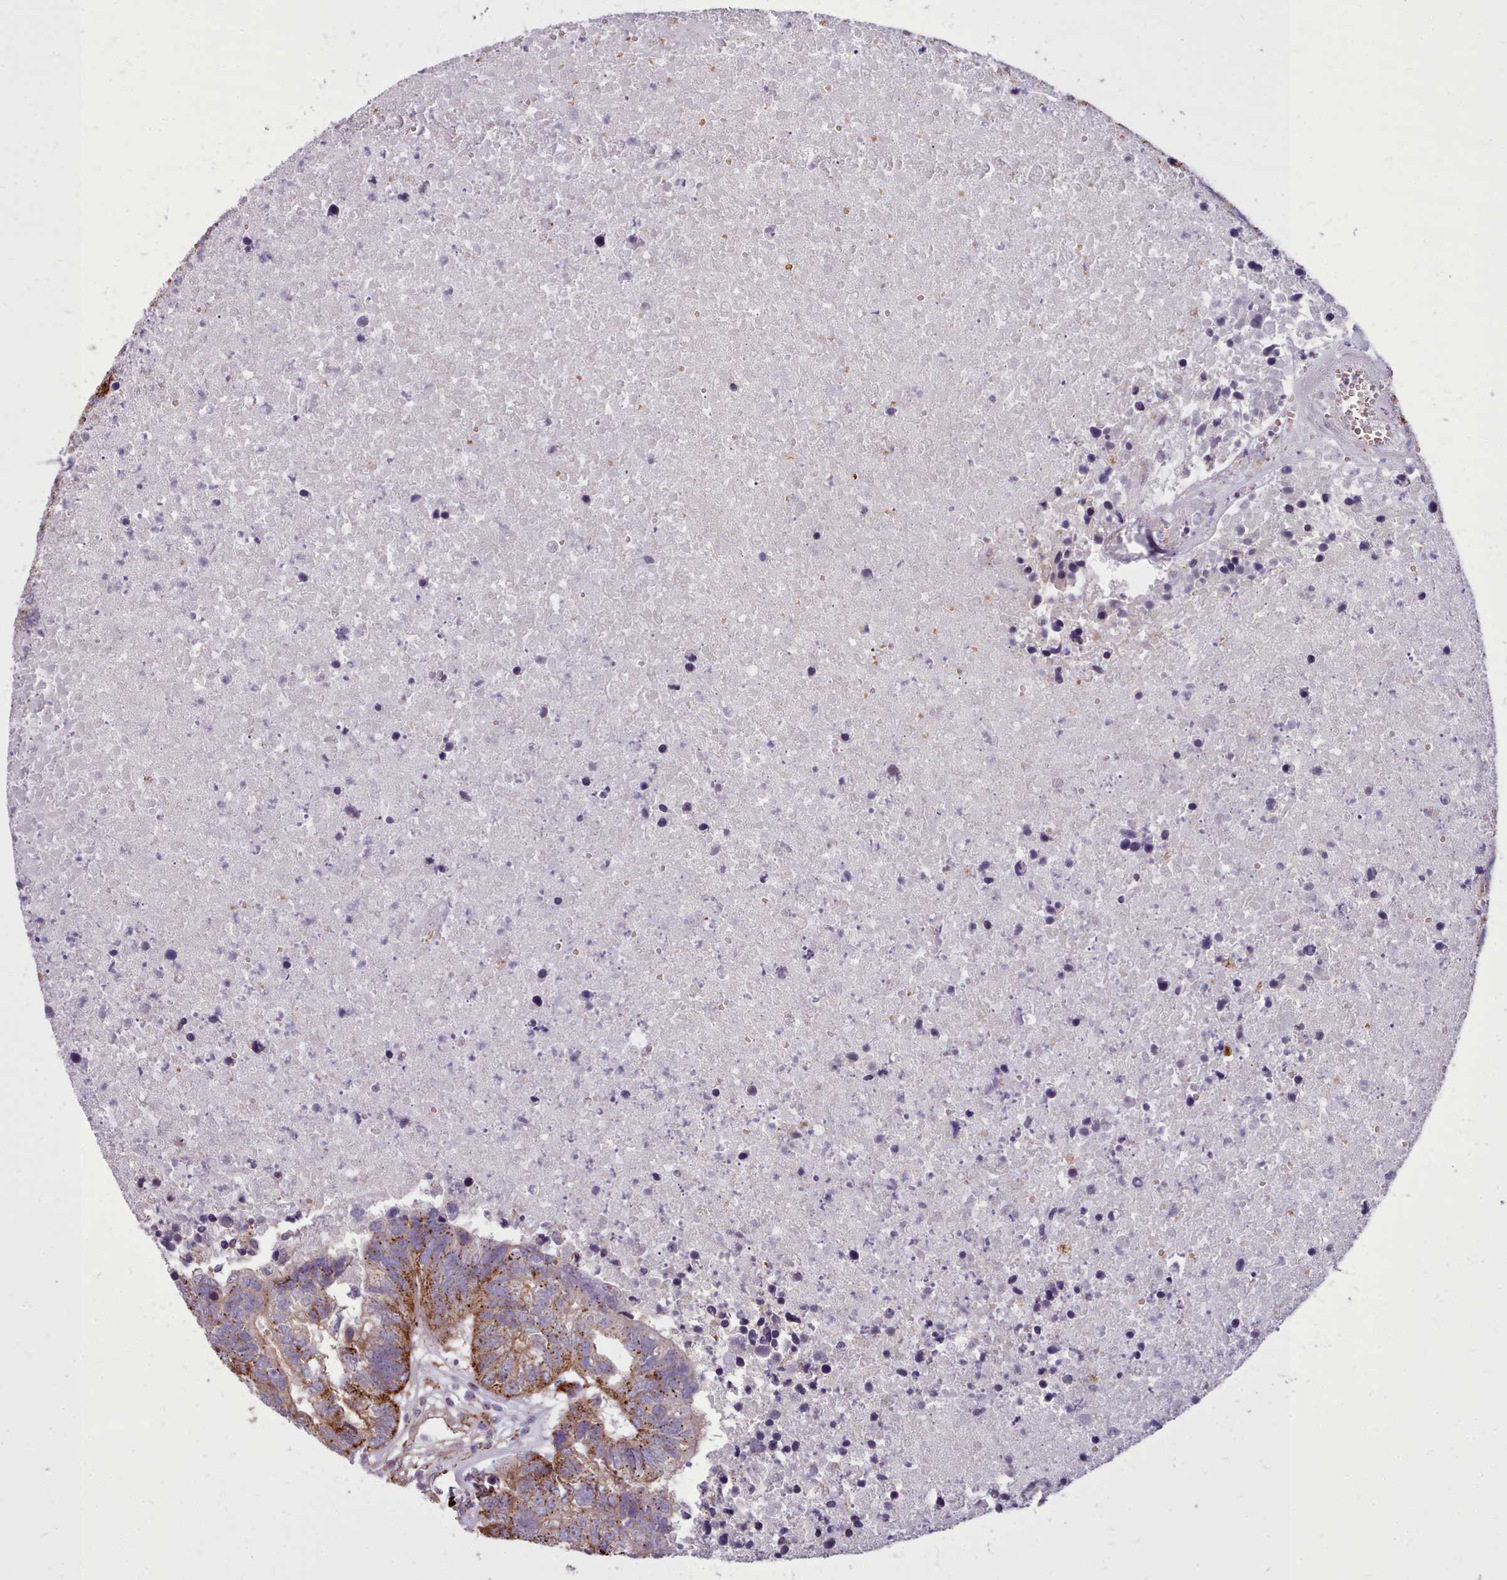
{"staining": {"intensity": "strong", "quantity": "25%-75%", "location": "cytoplasmic/membranous"}, "tissue": "colorectal cancer", "cell_type": "Tumor cells", "image_type": "cancer", "snomed": [{"axis": "morphology", "description": "Adenocarcinoma, NOS"}, {"axis": "topography", "description": "Colon"}], "caption": "Immunohistochemistry image of adenocarcinoma (colorectal) stained for a protein (brown), which shows high levels of strong cytoplasmic/membranous positivity in about 25%-75% of tumor cells.", "gene": "PACSIN3", "patient": {"sex": "female", "age": 48}}